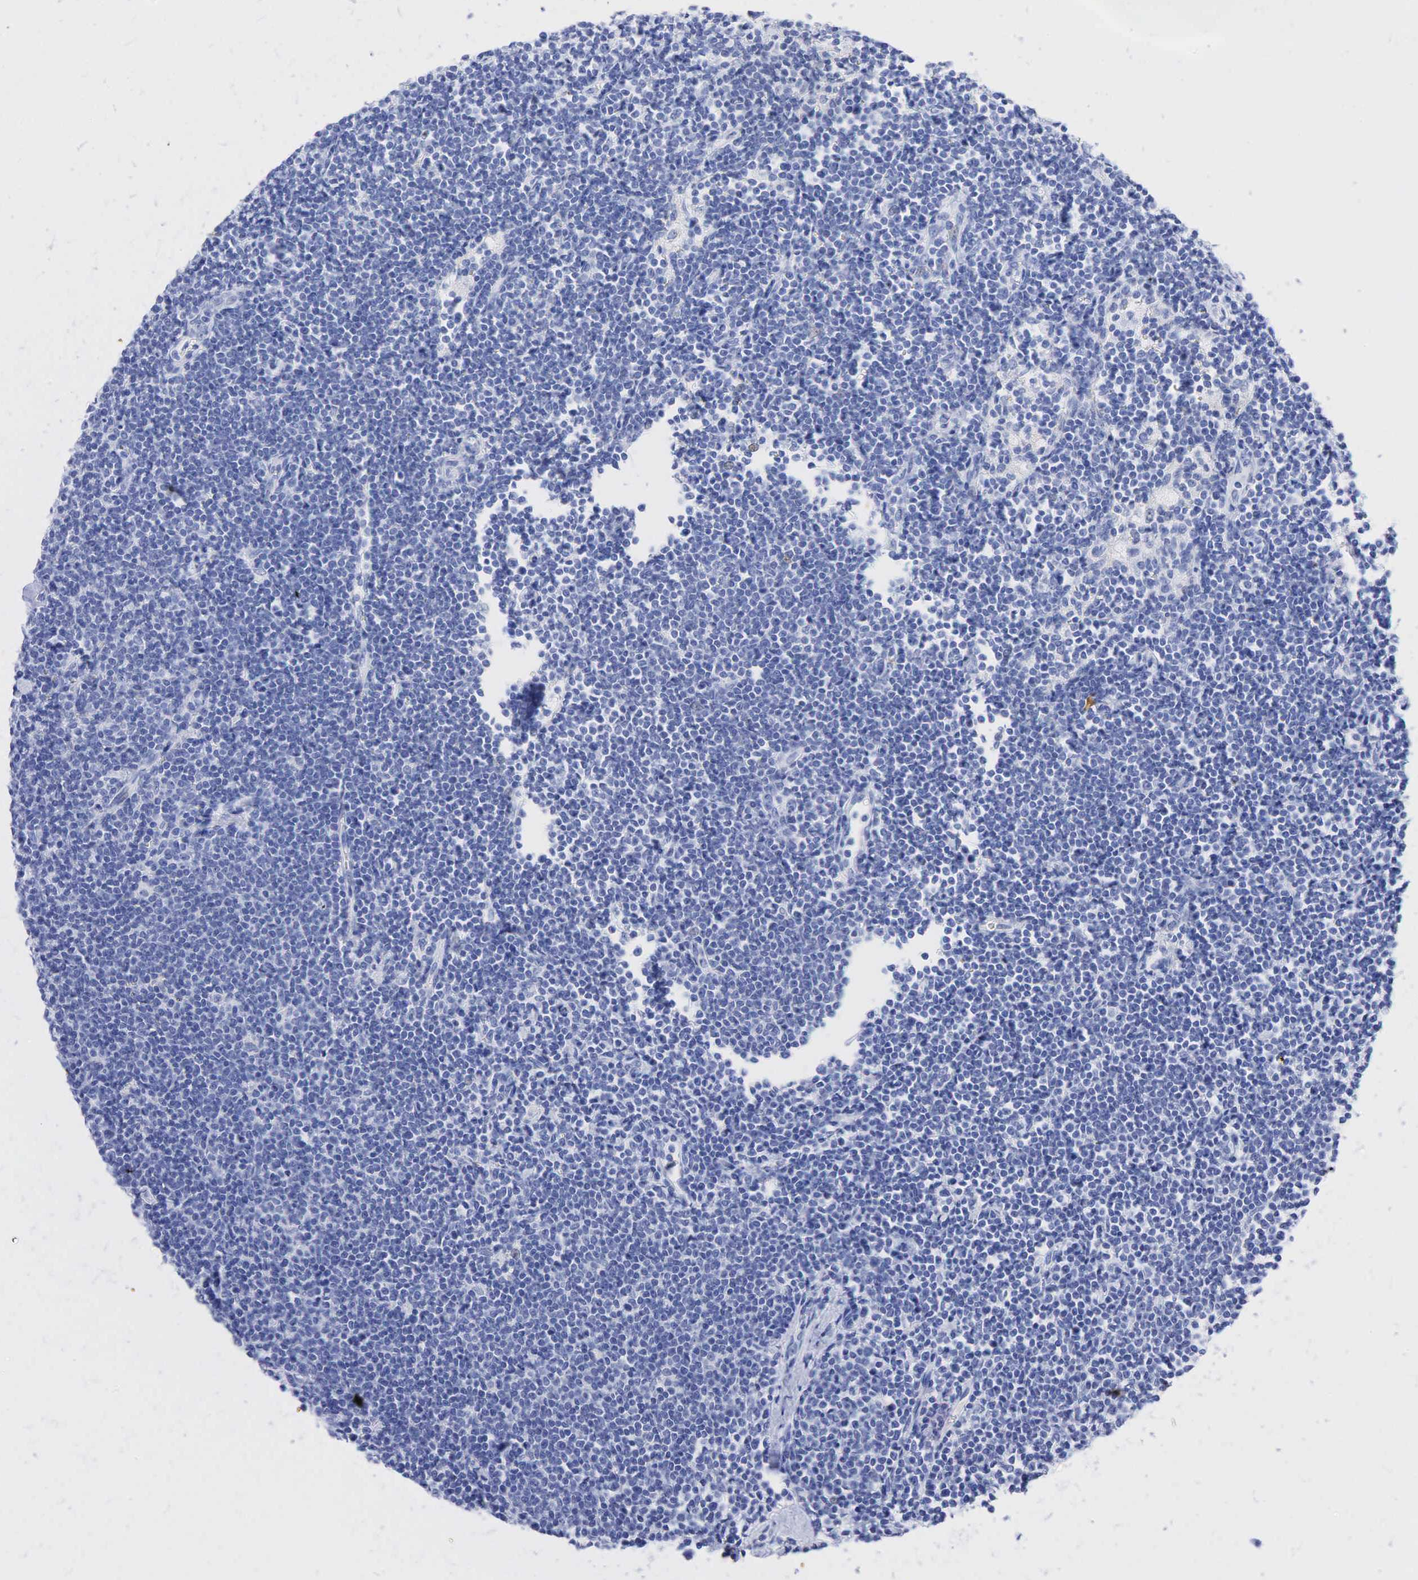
{"staining": {"intensity": "negative", "quantity": "none", "location": "none"}, "tissue": "lymphoma", "cell_type": "Tumor cells", "image_type": "cancer", "snomed": [{"axis": "morphology", "description": "Malignant lymphoma, non-Hodgkin's type, Low grade"}, {"axis": "topography", "description": "Lymph node"}], "caption": "IHC photomicrograph of neoplastic tissue: human lymphoma stained with DAB (3,3'-diaminobenzidine) displays no significant protein expression in tumor cells. (DAB immunohistochemistry visualized using brightfield microscopy, high magnification).", "gene": "INHA", "patient": {"sex": "male", "age": 65}}